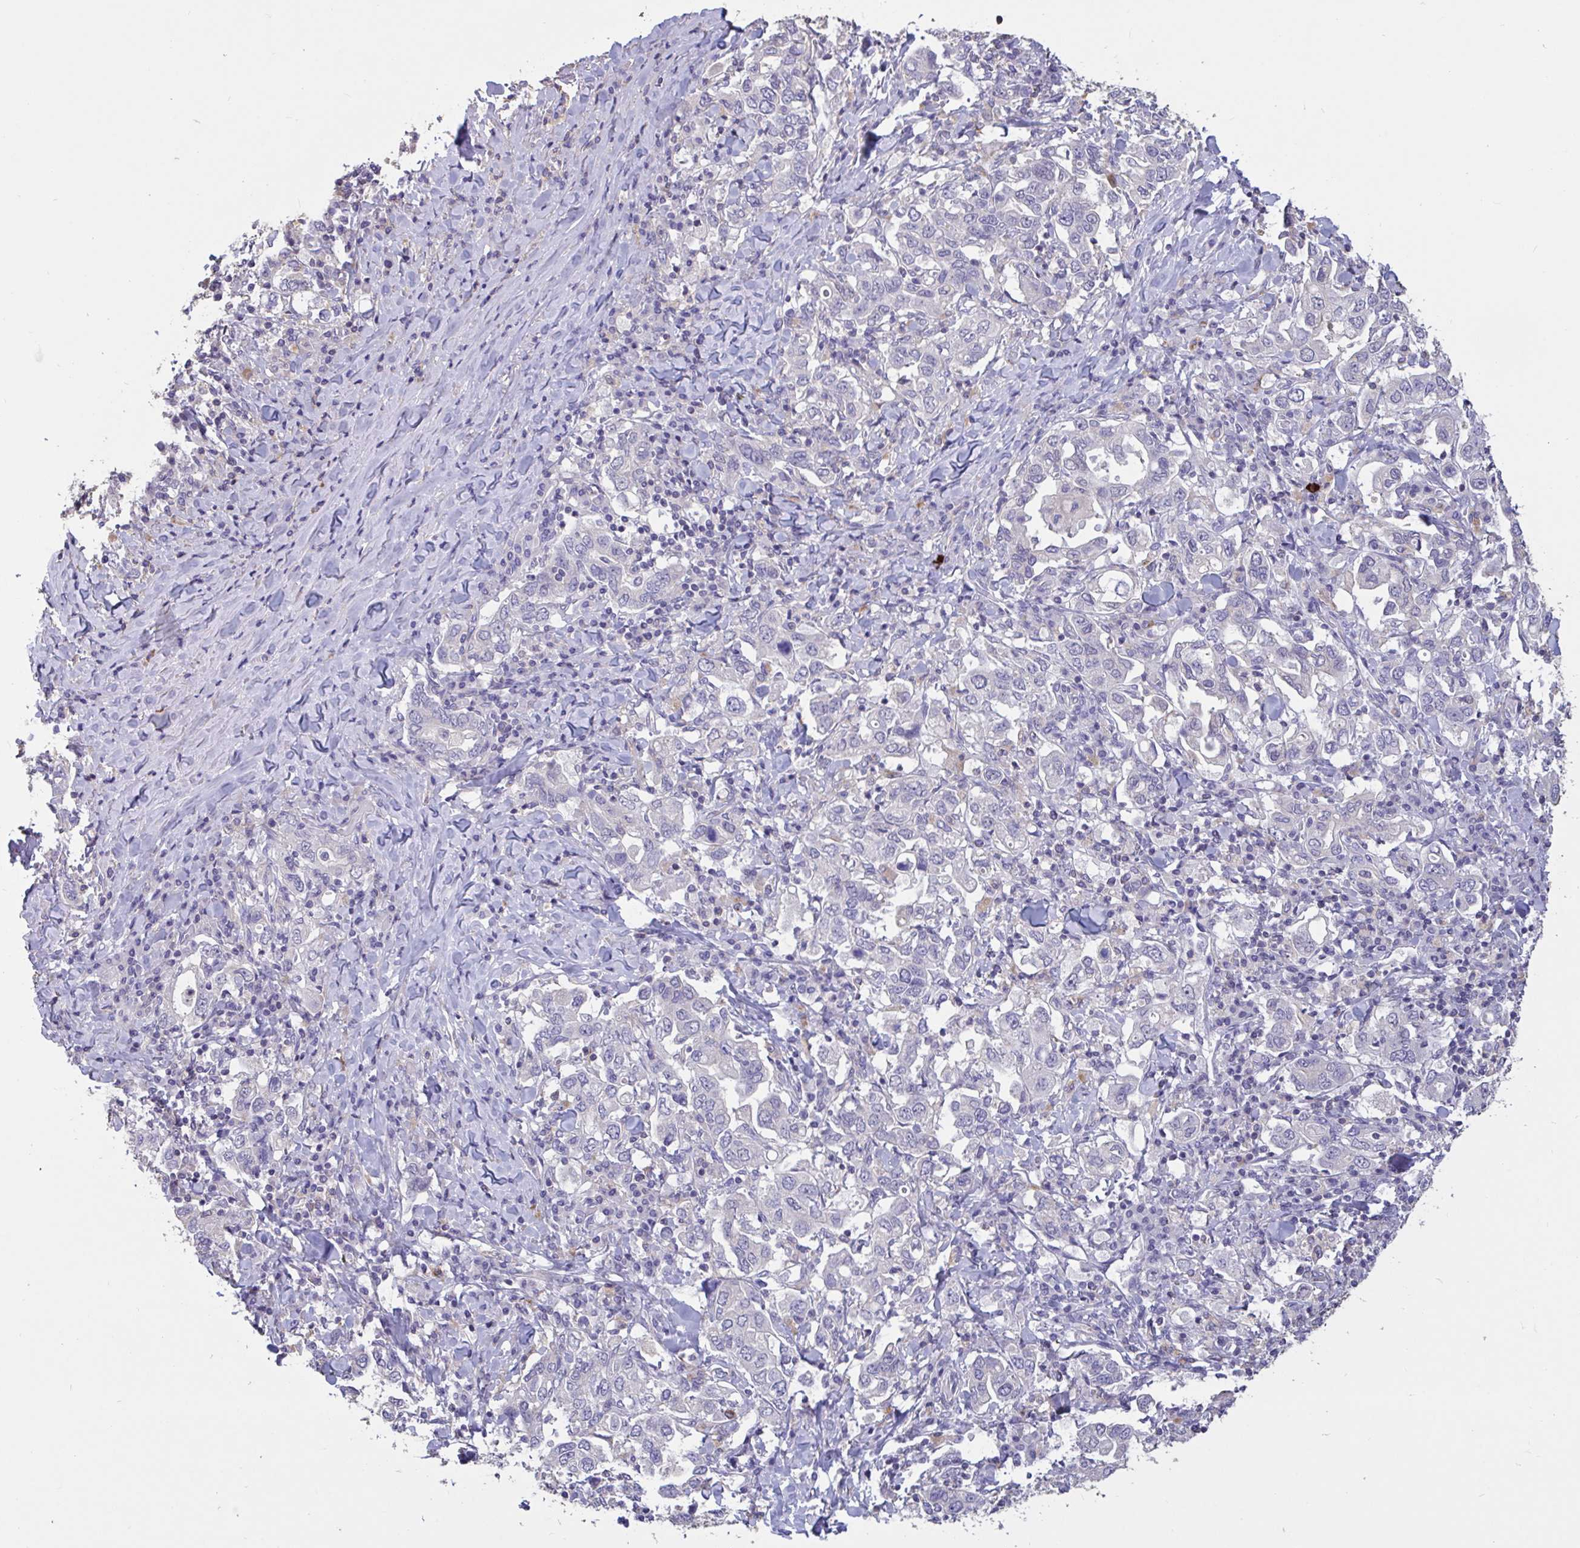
{"staining": {"intensity": "negative", "quantity": "none", "location": "none"}, "tissue": "stomach cancer", "cell_type": "Tumor cells", "image_type": "cancer", "snomed": [{"axis": "morphology", "description": "Adenocarcinoma, NOS"}, {"axis": "topography", "description": "Stomach, upper"}], "caption": "High power microscopy micrograph of an immunohistochemistry (IHC) image of stomach cancer, revealing no significant staining in tumor cells.", "gene": "DDX39A", "patient": {"sex": "male", "age": 62}}